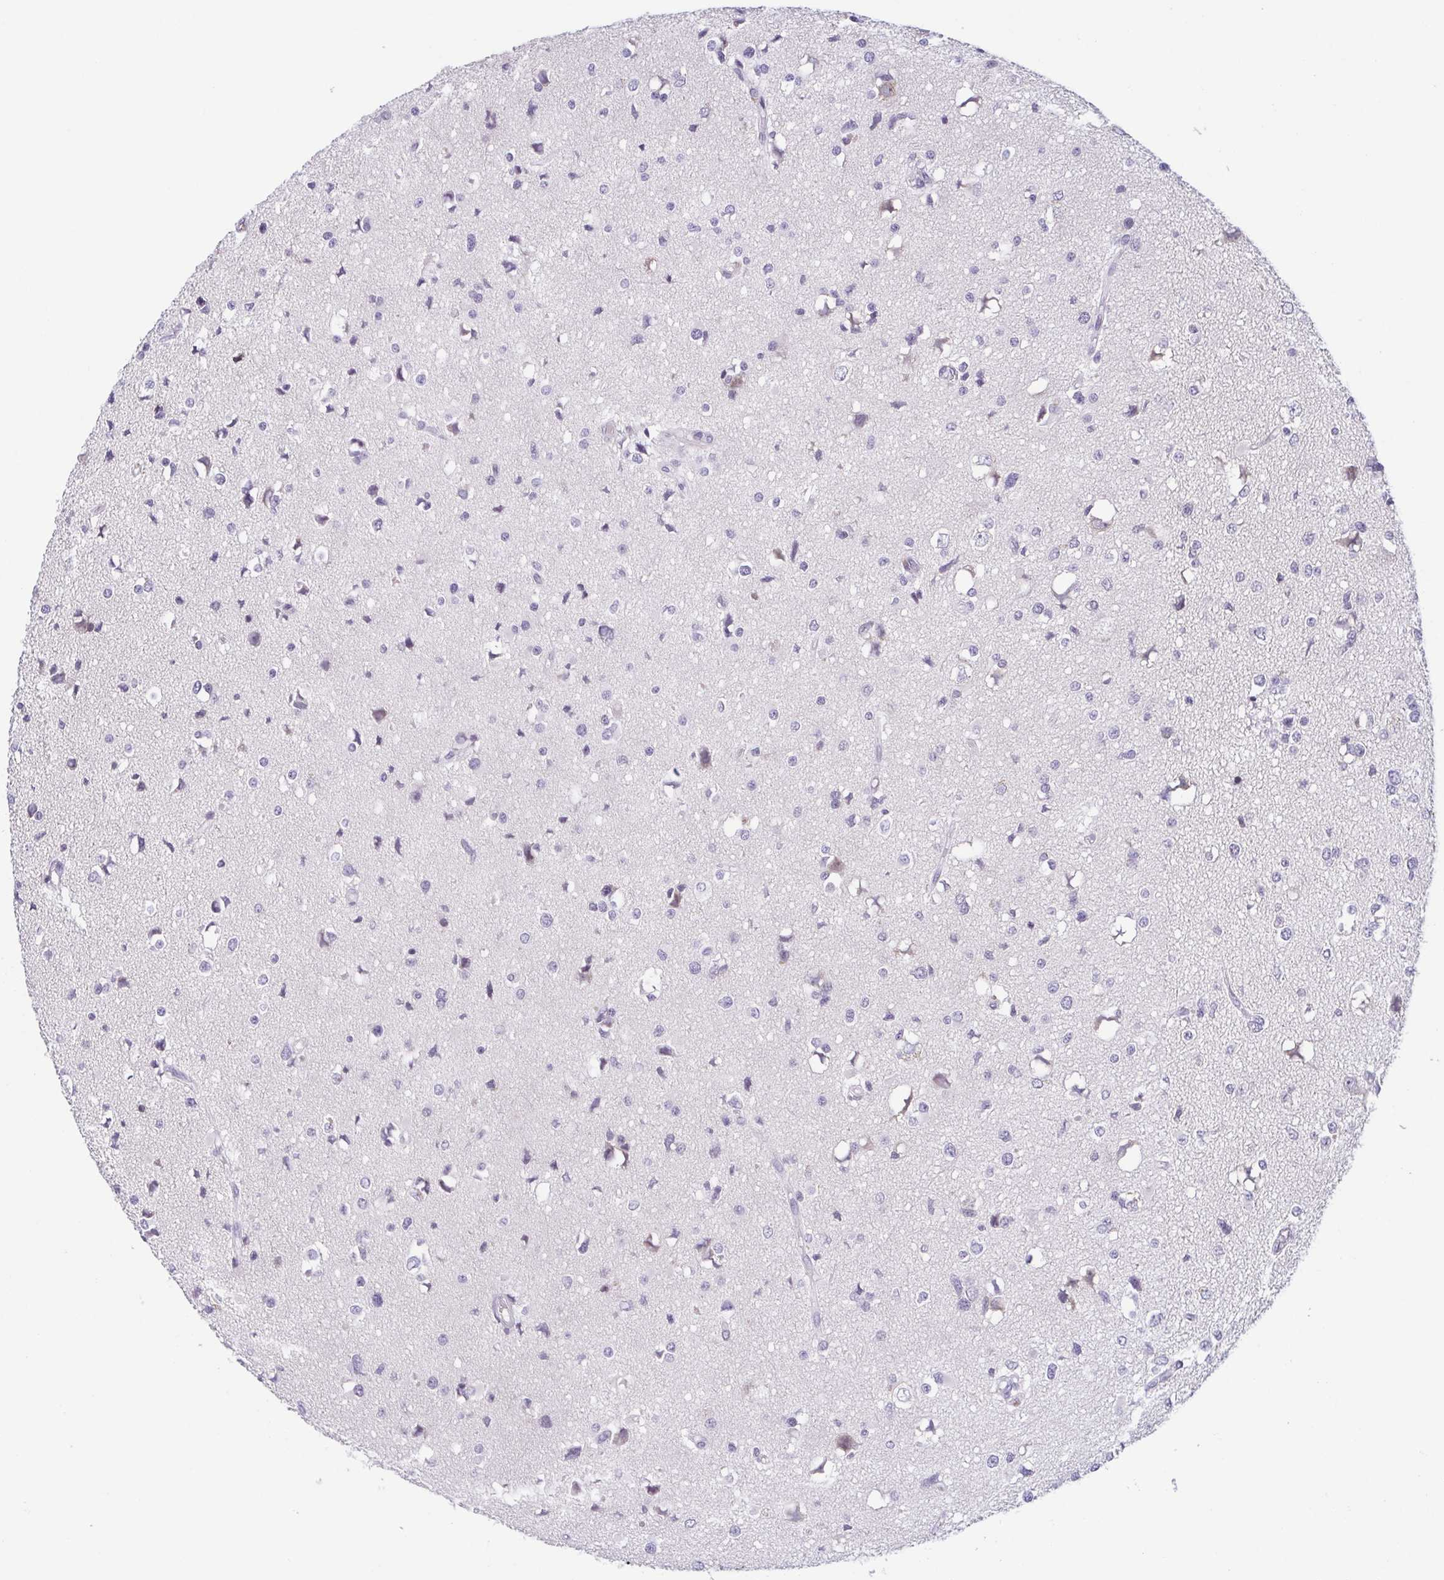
{"staining": {"intensity": "negative", "quantity": "none", "location": "none"}, "tissue": "glioma", "cell_type": "Tumor cells", "image_type": "cancer", "snomed": [{"axis": "morphology", "description": "Glioma, malignant, High grade"}, {"axis": "topography", "description": "Brain"}], "caption": "The immunohistochemistry (IHC) micrograph has no significant expression in tumor cells of malignant glioma (high-grade) tissue.", "gene": "ARPP21", "patient": {"sex": "male", "age": 54}}